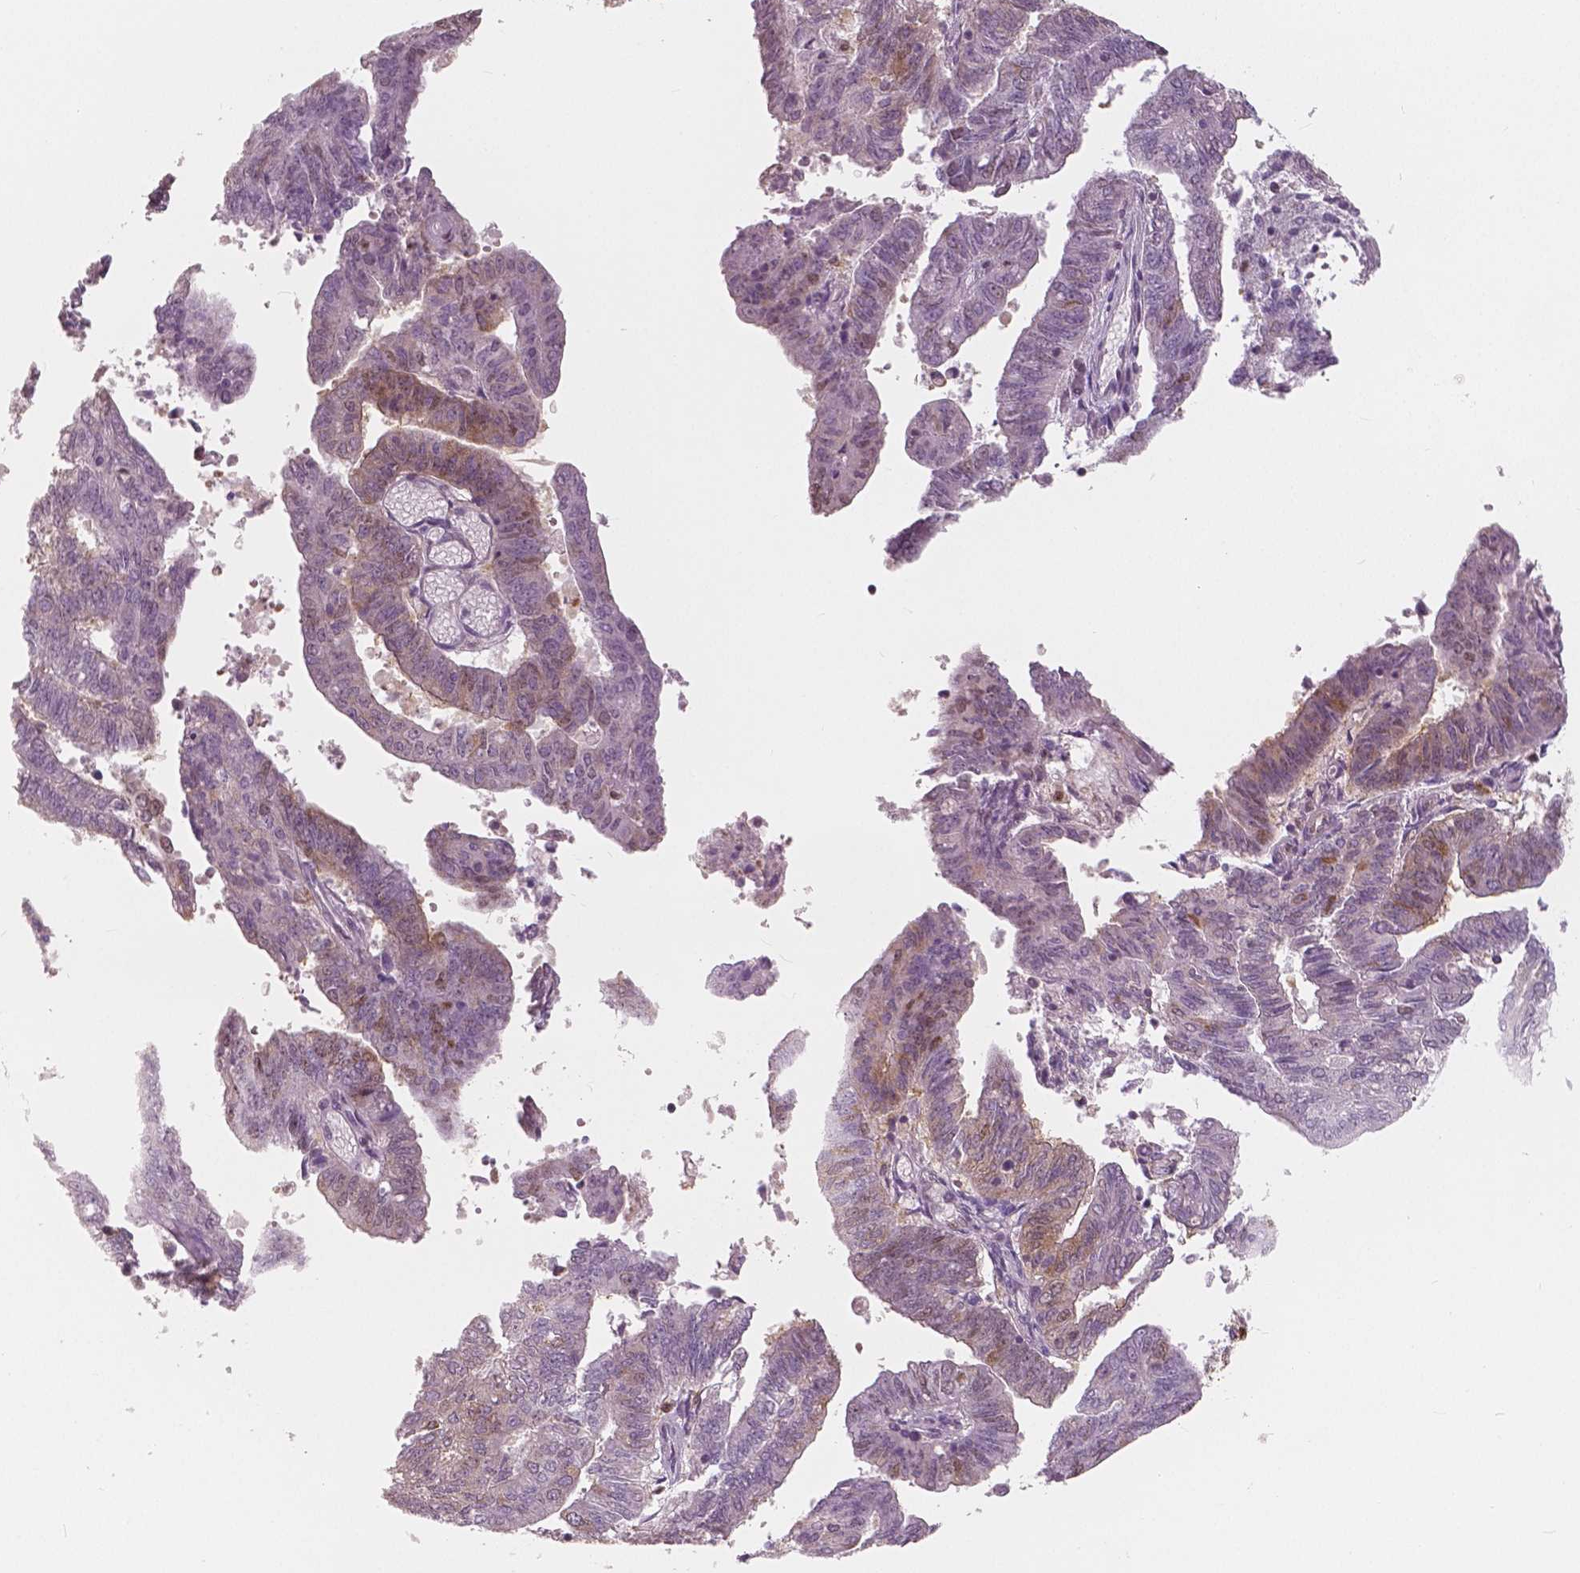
{"staining": {"intensity": "weak", "quantity": "<25%", "location": "nuclear"}, "tissue": "endometrial cancer", "cell_type": "Tumor cells", "image_type": "cancer", "snomed": [{"axis": "morphology", "description": "Adenocarcinoma, NOS"}, {"axis": "topography", "description": "Endometrium"}], "caption": "Endometrial cancer (adenocarcinoma) stained for a protein using immunohistochemistry (IHC) shows no positivity tumor cells.", "gene": "SQSTM1", "patient": {"sex": "female", "age": 82}}